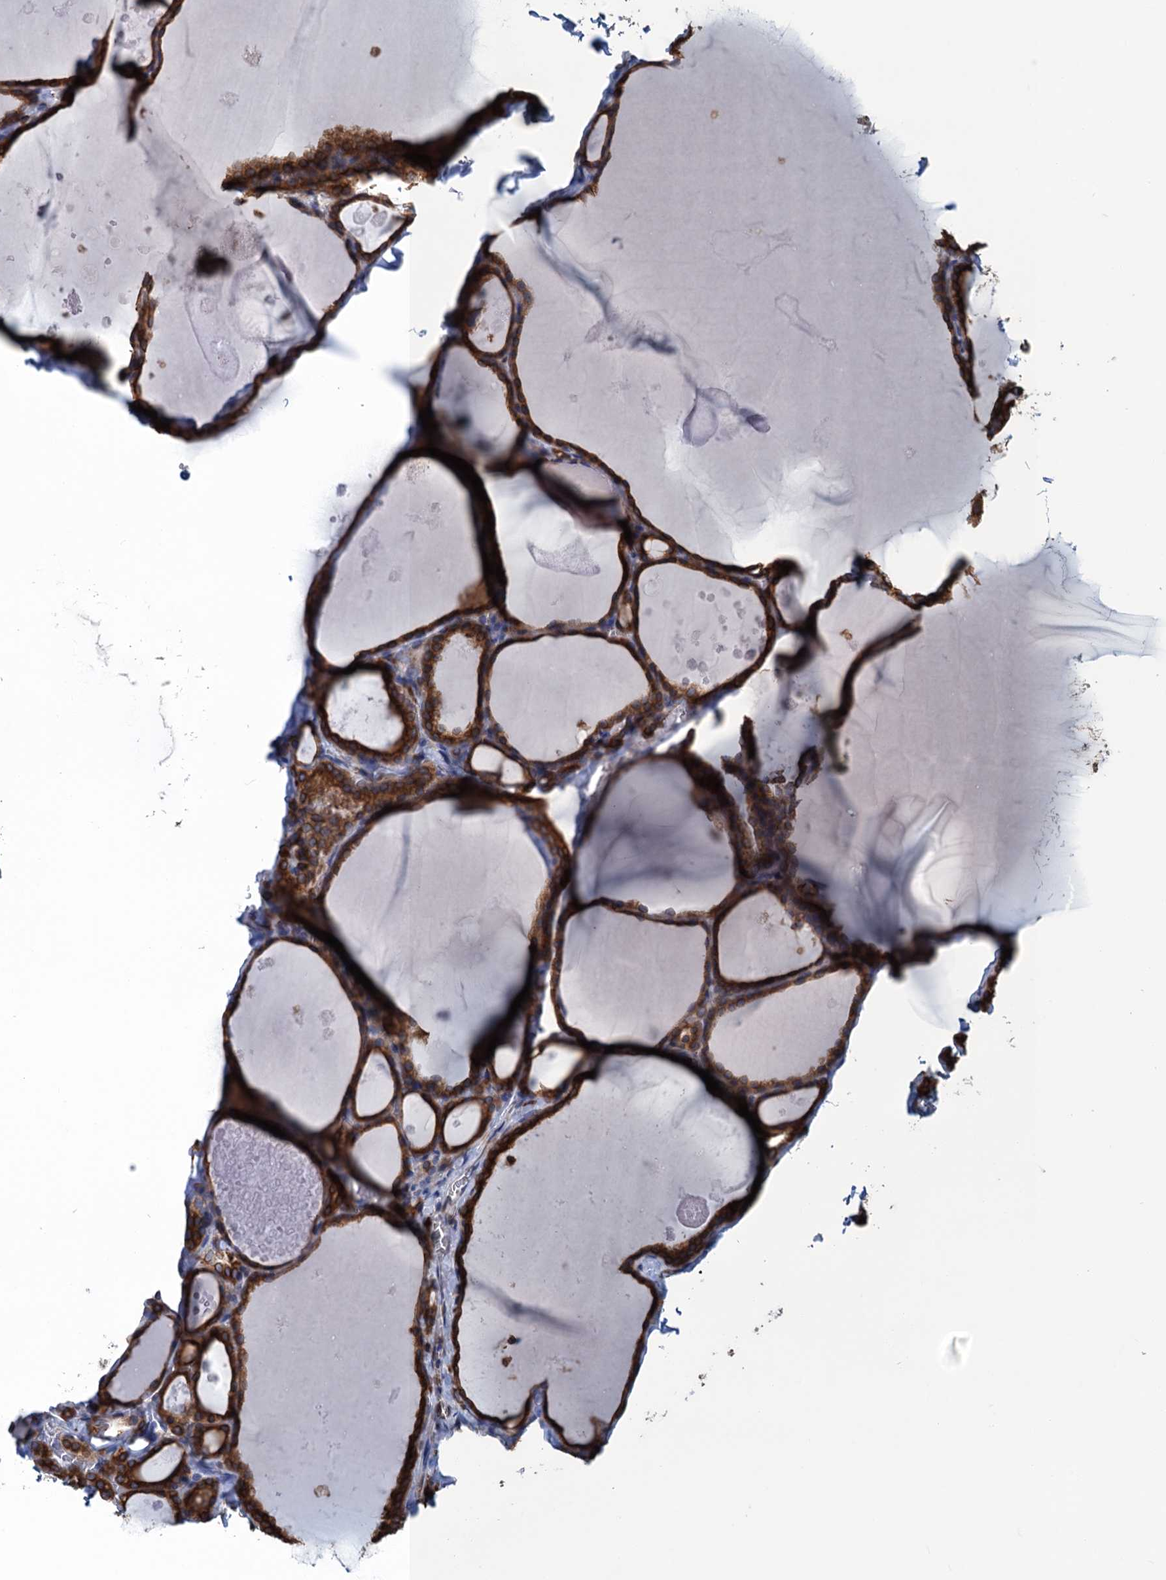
{"staining": {"intensity": "strong", "quantity": ">75%", "location": "cytoplasmic/membranous"}, "tissue": "thyroid gland", "cell_type": "Glandular cells", "image_type": "normal", "snomed": [{"axis": "morphology", "description": "Normal tissue, NOS"}, {"axis": "topography", "description": "Thyroid gland"}], "caption": "A high-resolution image shows immunohistochemistry staining of unremarkable thyroid gland, which reveals strong cytoplasmic/membranous positivity in about >75% of glandular cells. Nuclei are stained in blue.", "gene": "TMEM205", "patient": {"sex": "male", "age": 56}}